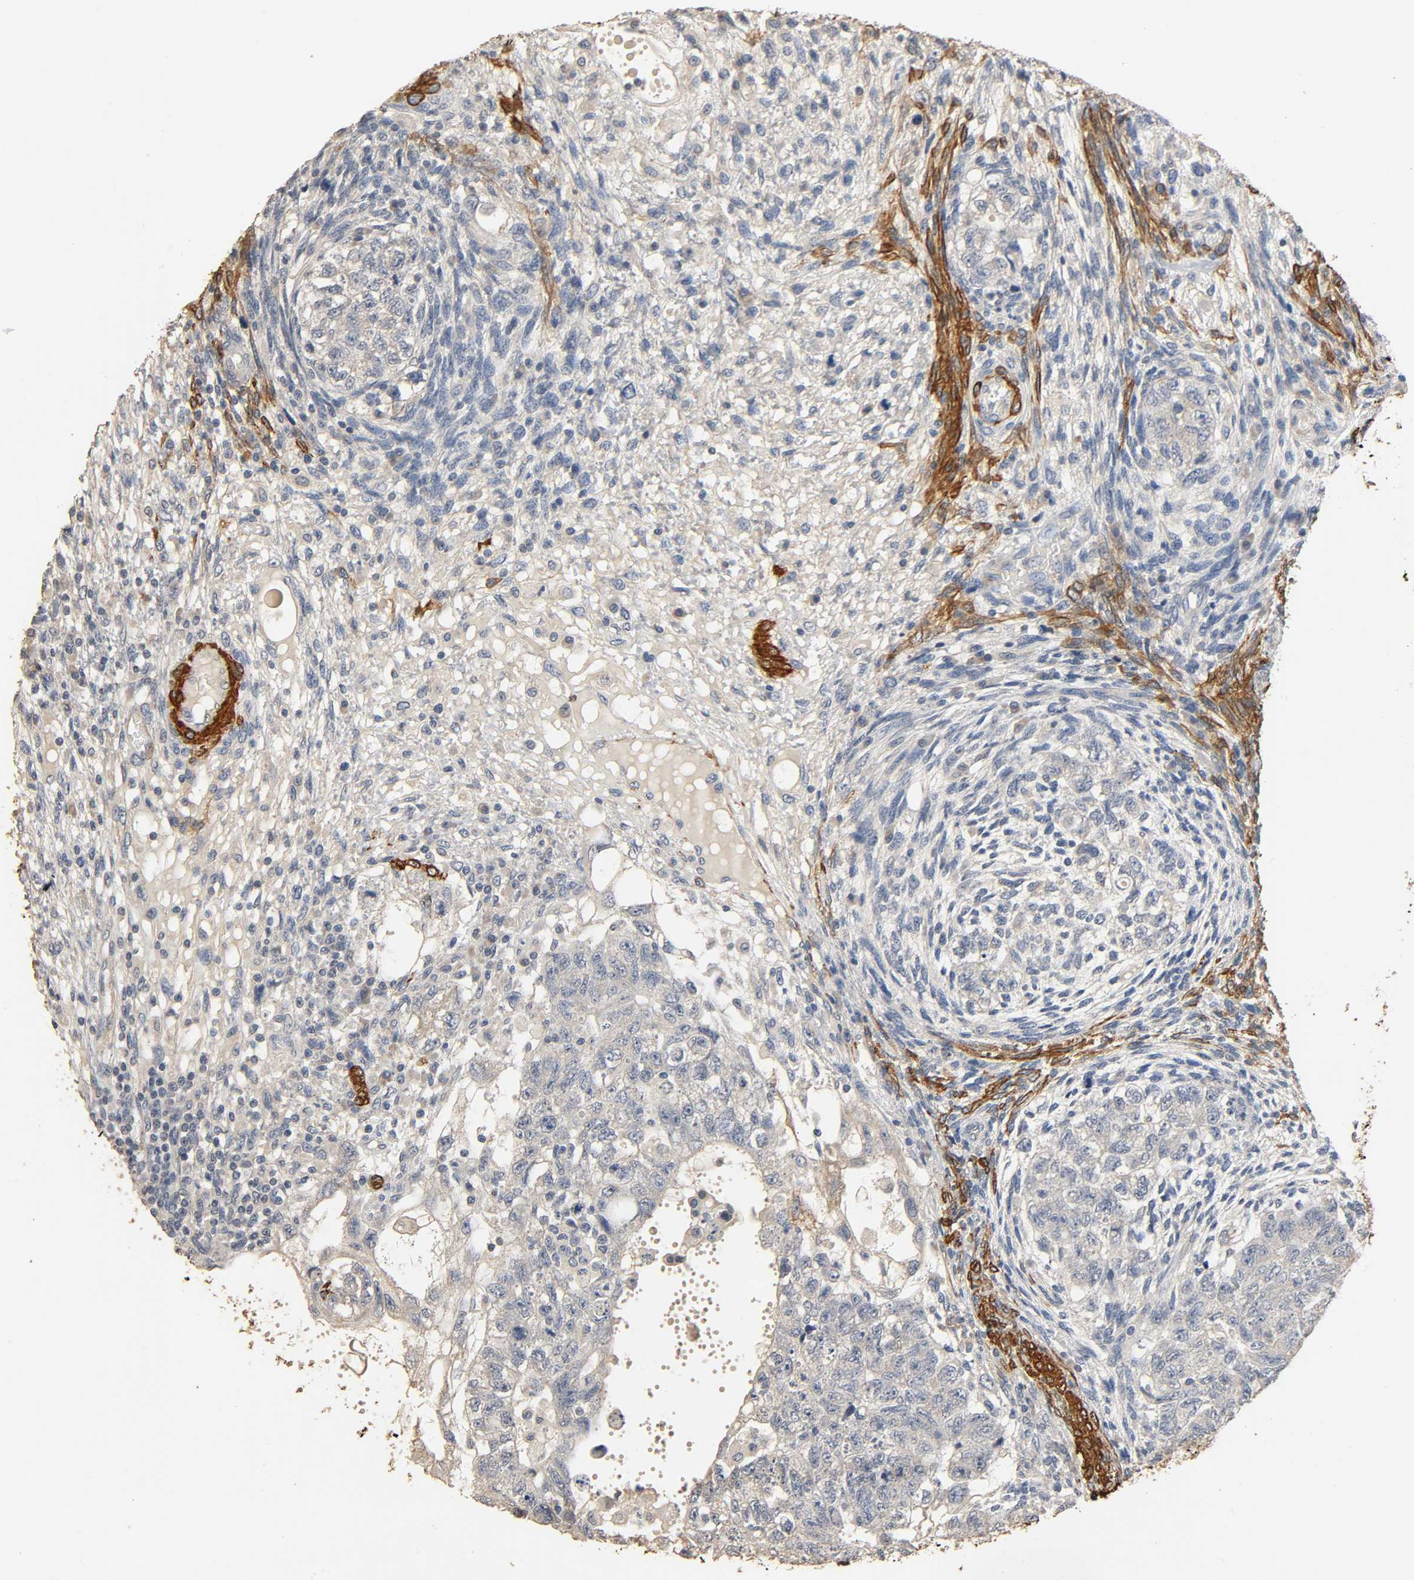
{"staining": {"intensity": "weak", "quantity": ">75%", "location": "cytoplasmic/membranous"}, "tissue": "testis cancer", "cell_type": "Tumor cells", "image_type": "cancer", "snomed": [{"axis": "morphology", "description": "Normal tissue, NOS"}, {"axis": "morphology", "description": "Carcinoma, Embryonal, NOS"}, {"axis": "topography", "description": "Testis"}], "caption": "DAB (3,3'-diaminobenzidine) immunohistochemical staining of human testis cancer (embryonal carcinoma) exhibits weak cytoplasmic/membranous protein staining in approximately >75% of tumor cells.", "gene": "GSTA3", "patient": {"sex": "male", "age": 36}}